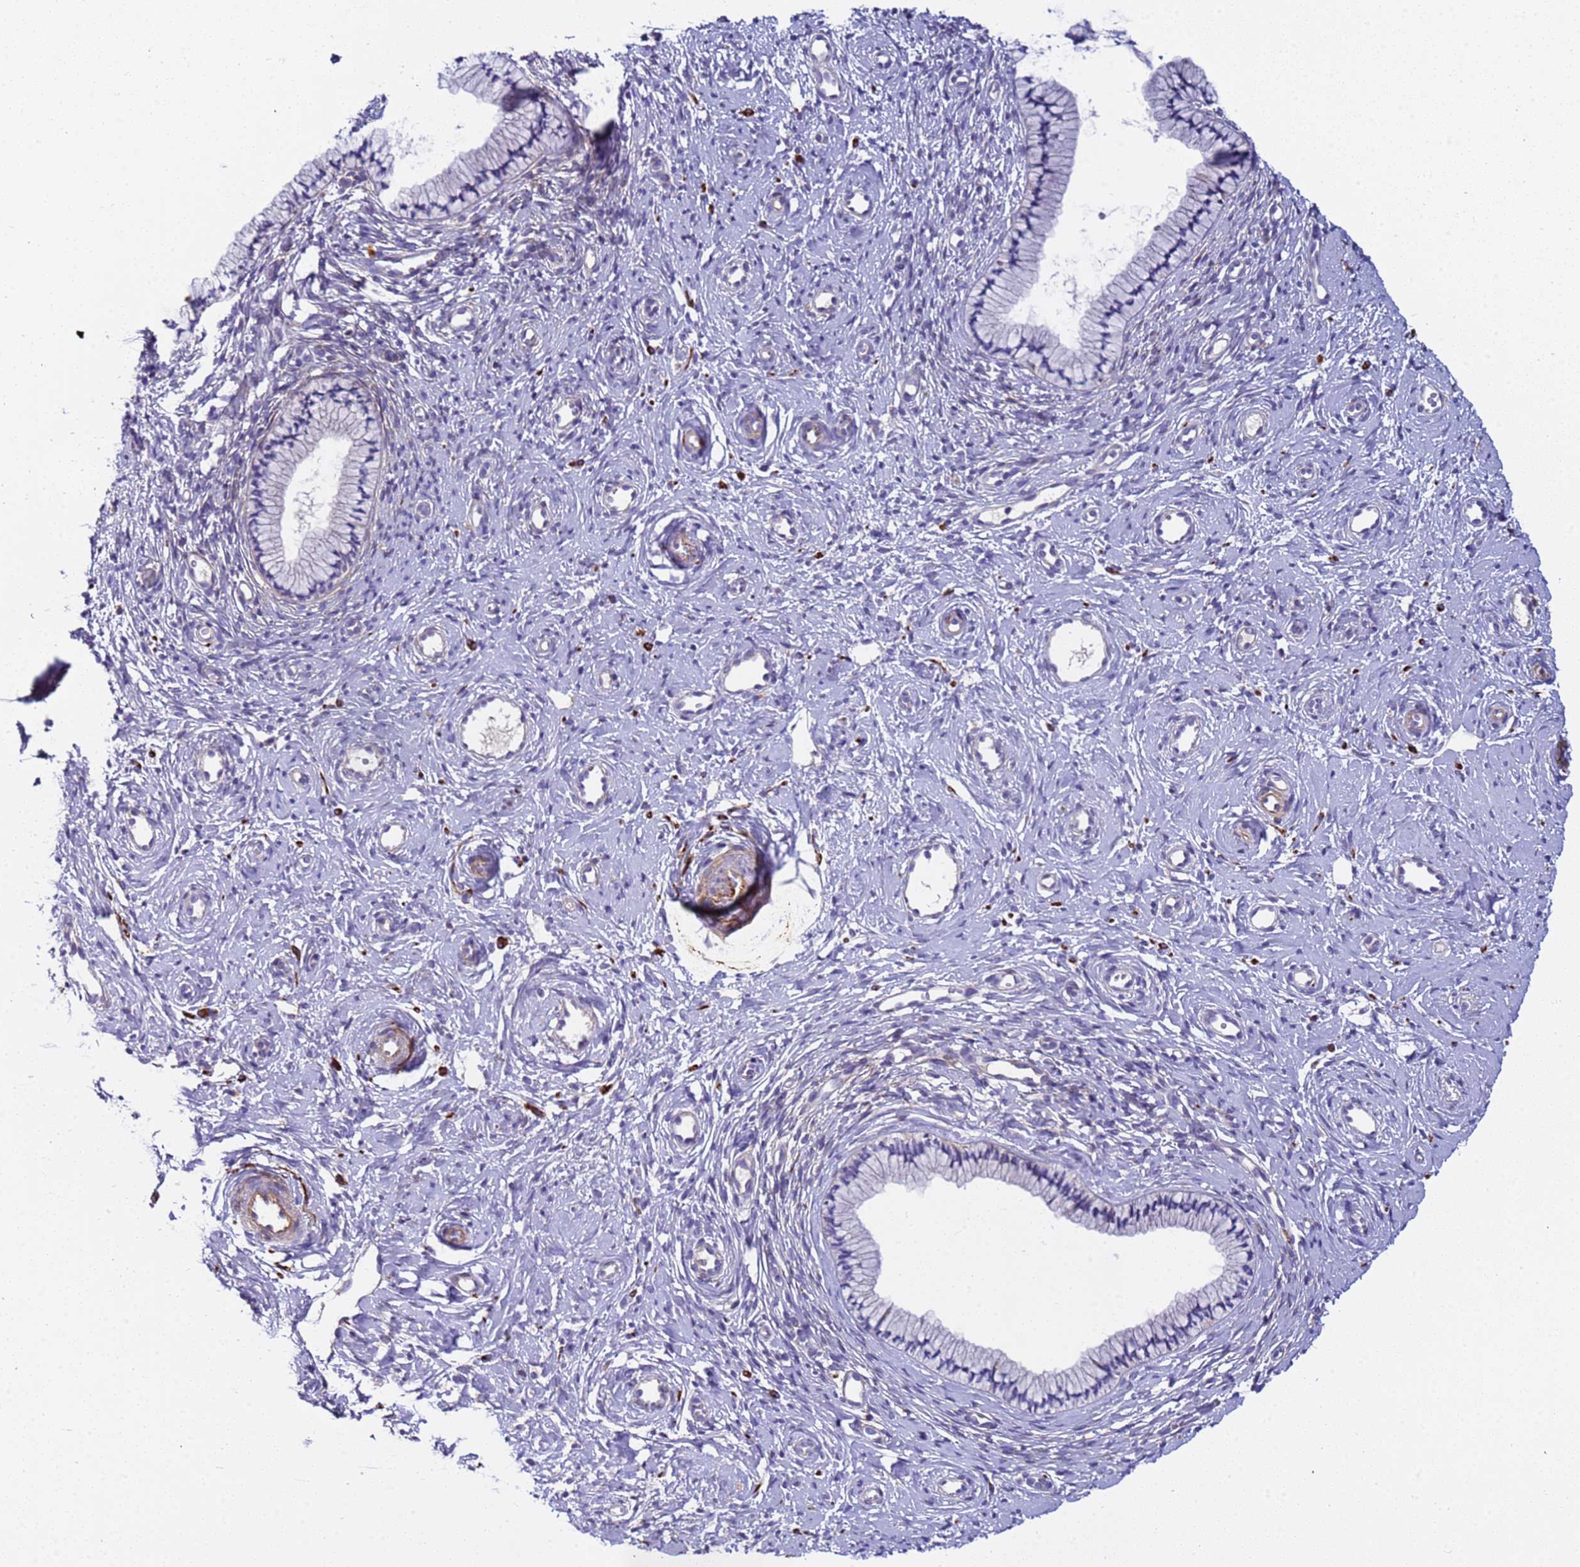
{"staining": {"intensity": "negative", "quantity": "none", "location": "none"}, "tissue": "cervix", "cell_type": "Glandular cells", "image_type": "normal", "snomed": [{"axis": "morphology", "description": "Normal tissue, NOS"}, {"axis": "topography", "description": "Cervix"}], "caption": "Glandular cells show no significant protein expression in unremarkable cervix.", "gene": "PAQR7", "patient": {"sex": "female", "age": 57}}